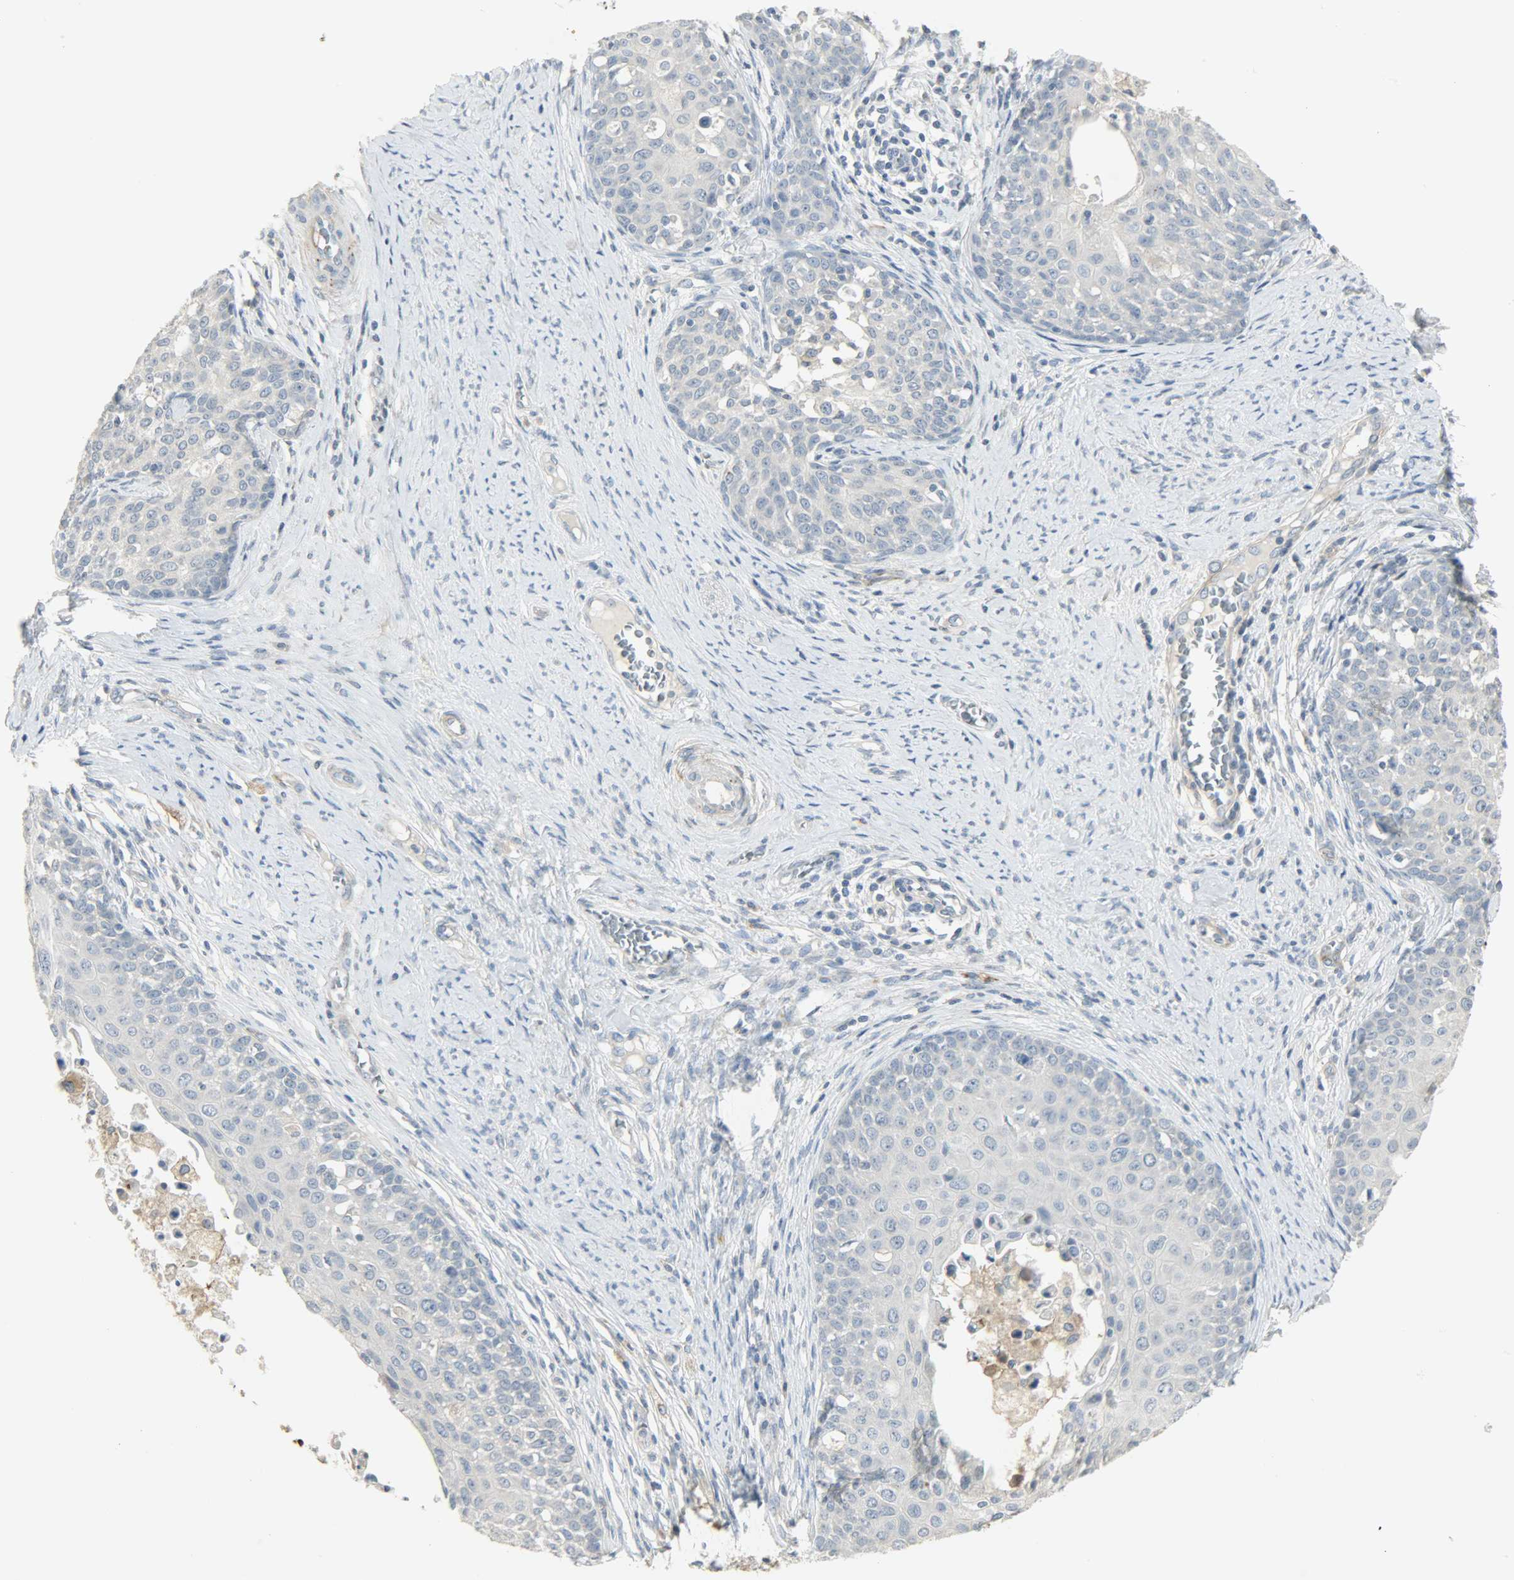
{"staining": {"intensity": "negative", "quantity": "none", "location": "none"}, "tissue": "cervical cancer", "cell_type": "Tumor cells", "image_type": "cancer", "snomed": [{"axis": "morphology", "description": "Squamous cell carcinoma, NOS"}, {"axis": "morphology", "description": "Adenocarcinoma, NOS"}, {"axis": "topography", "description": "Cervix"}], "caption": "Tumor cells show no significant staining in cervical cancer. The staining was performed using DAB (3,3'-diaminobenzidine) to visualize the protein expression in brown, while the nuclei were stained in blue with hematoxylin (Magnification: 20x).", "gene": "ENPEP", "patient": {"sex": "female", "age": 52}}